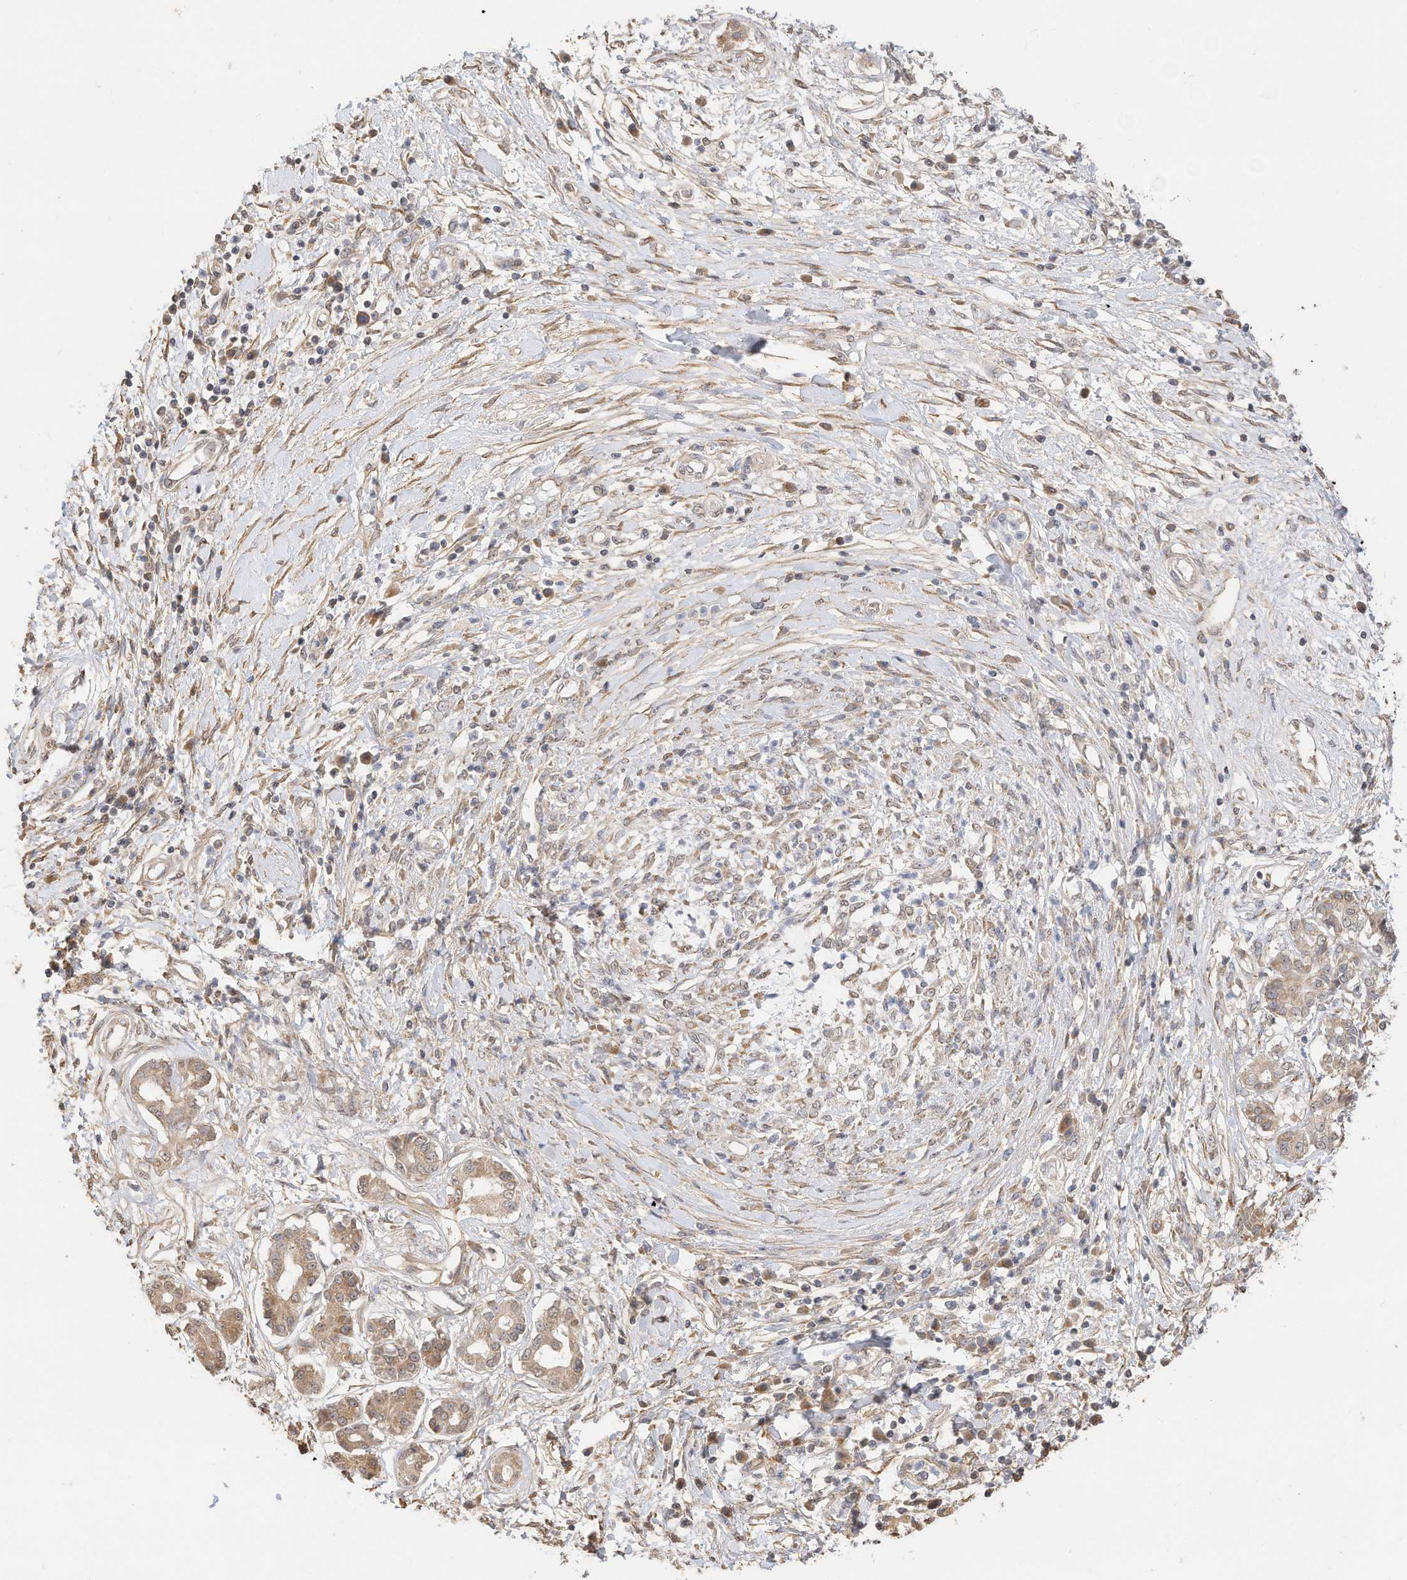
{"staining": {"intensity": "moderate", "quantity": "25%-75%", "location": "cytoplasmic/membranous"}, "tissue": "pancreatic cancer", "cell_type": "Tumor cells", "image_type": "cancer", "snomed": [{"axis": "morphology", "description": "Adenocarcinoma, NOS"}, {"axis": "topography", "description": "Pancreas"}], "caption": "Immunohistochemistry (IHC) image of neoplastic tissue: human adenocarcinoma (pancreatic) stained using immunohistochemistry reveals medium levels of moderate protein expression localized specifically in the cytoplasmic/membranous of tumor cells, appearing as a cytoplasmic/membranous brown color.", "gene": "CAGE1", "patient": {"sex": "female", "age": 56}}